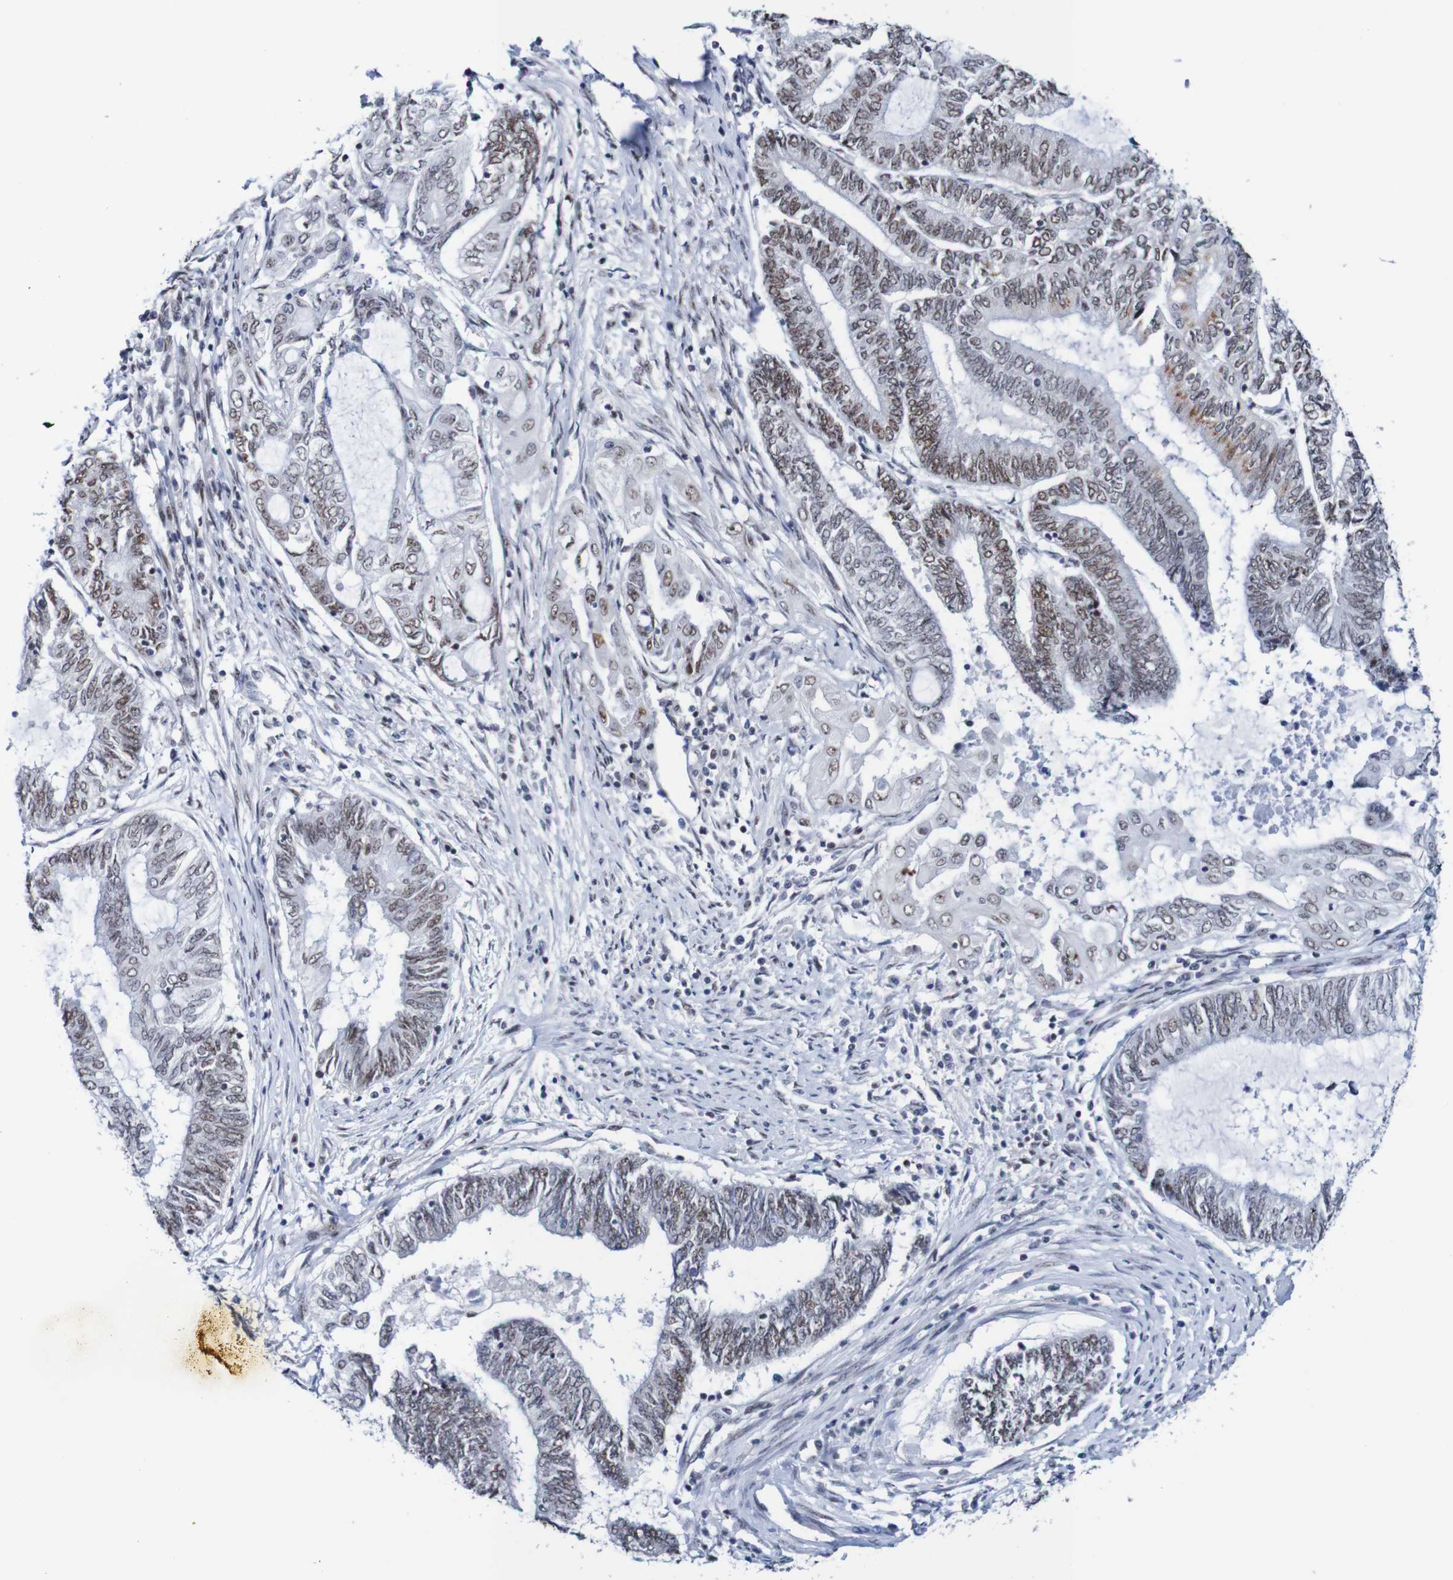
{"staining": {"intensity": "moderate", "quantity": "25%-75%", "location": "nuclear"}, "tissue": "endometrial cancer", "cell_type": "Tumor cells", "image_type": "cancer", "snomed": [{"axis": "morphology", "description": "Adenocarcinoma, NOS"}, {"axis": "topography", "description": "Uterus"}, {"axis": "topography", "description": "Endometrium"}], "caption": "This image shows immunohistochemistry (IHC) staining of human endometrial cancer, with medium moderate nuclear staining in about 25%-75% of tumor cells.", "gene": "CDC5L", "patient": {"sex": "female", "age": 70}}